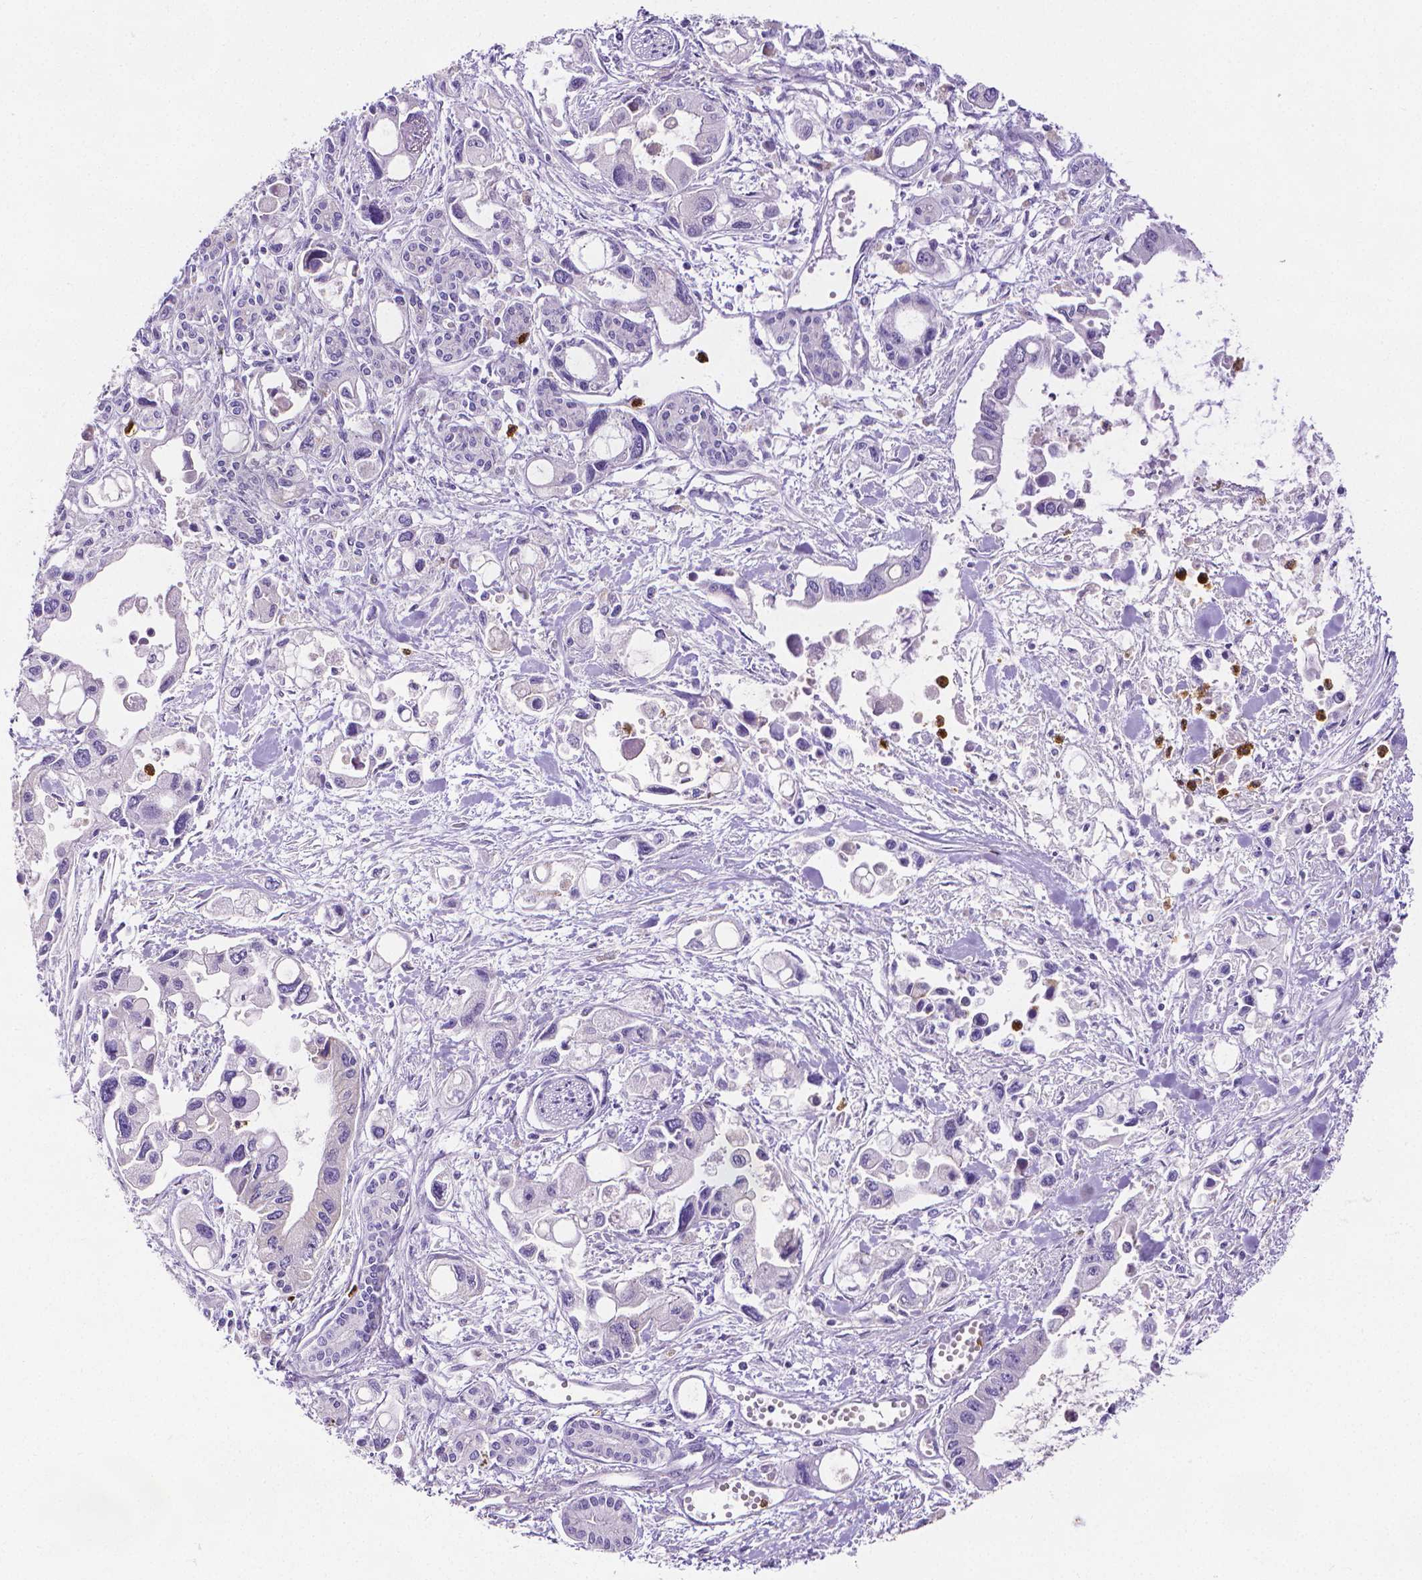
{"staining": {"intensity": "negative", "quantity": "none", "location": "none"}, "tissue": "pancreatic cancer", "cell_type": "Tumor cells", "image_type": "cancer", "snomed": [{"axis": "morphology", "description": "Adenocarcinoma, NOS"}, {"axis": "topography", "description": "Pancreas"}], "caption": "A histopathology image of human pancreatic cancer is negative for staining in tumor cells. (DAB immunohistochemistry with hematoxylin counter stain).", "gene": "MMP9", "patient": {"sex": "female", "age": 61}}